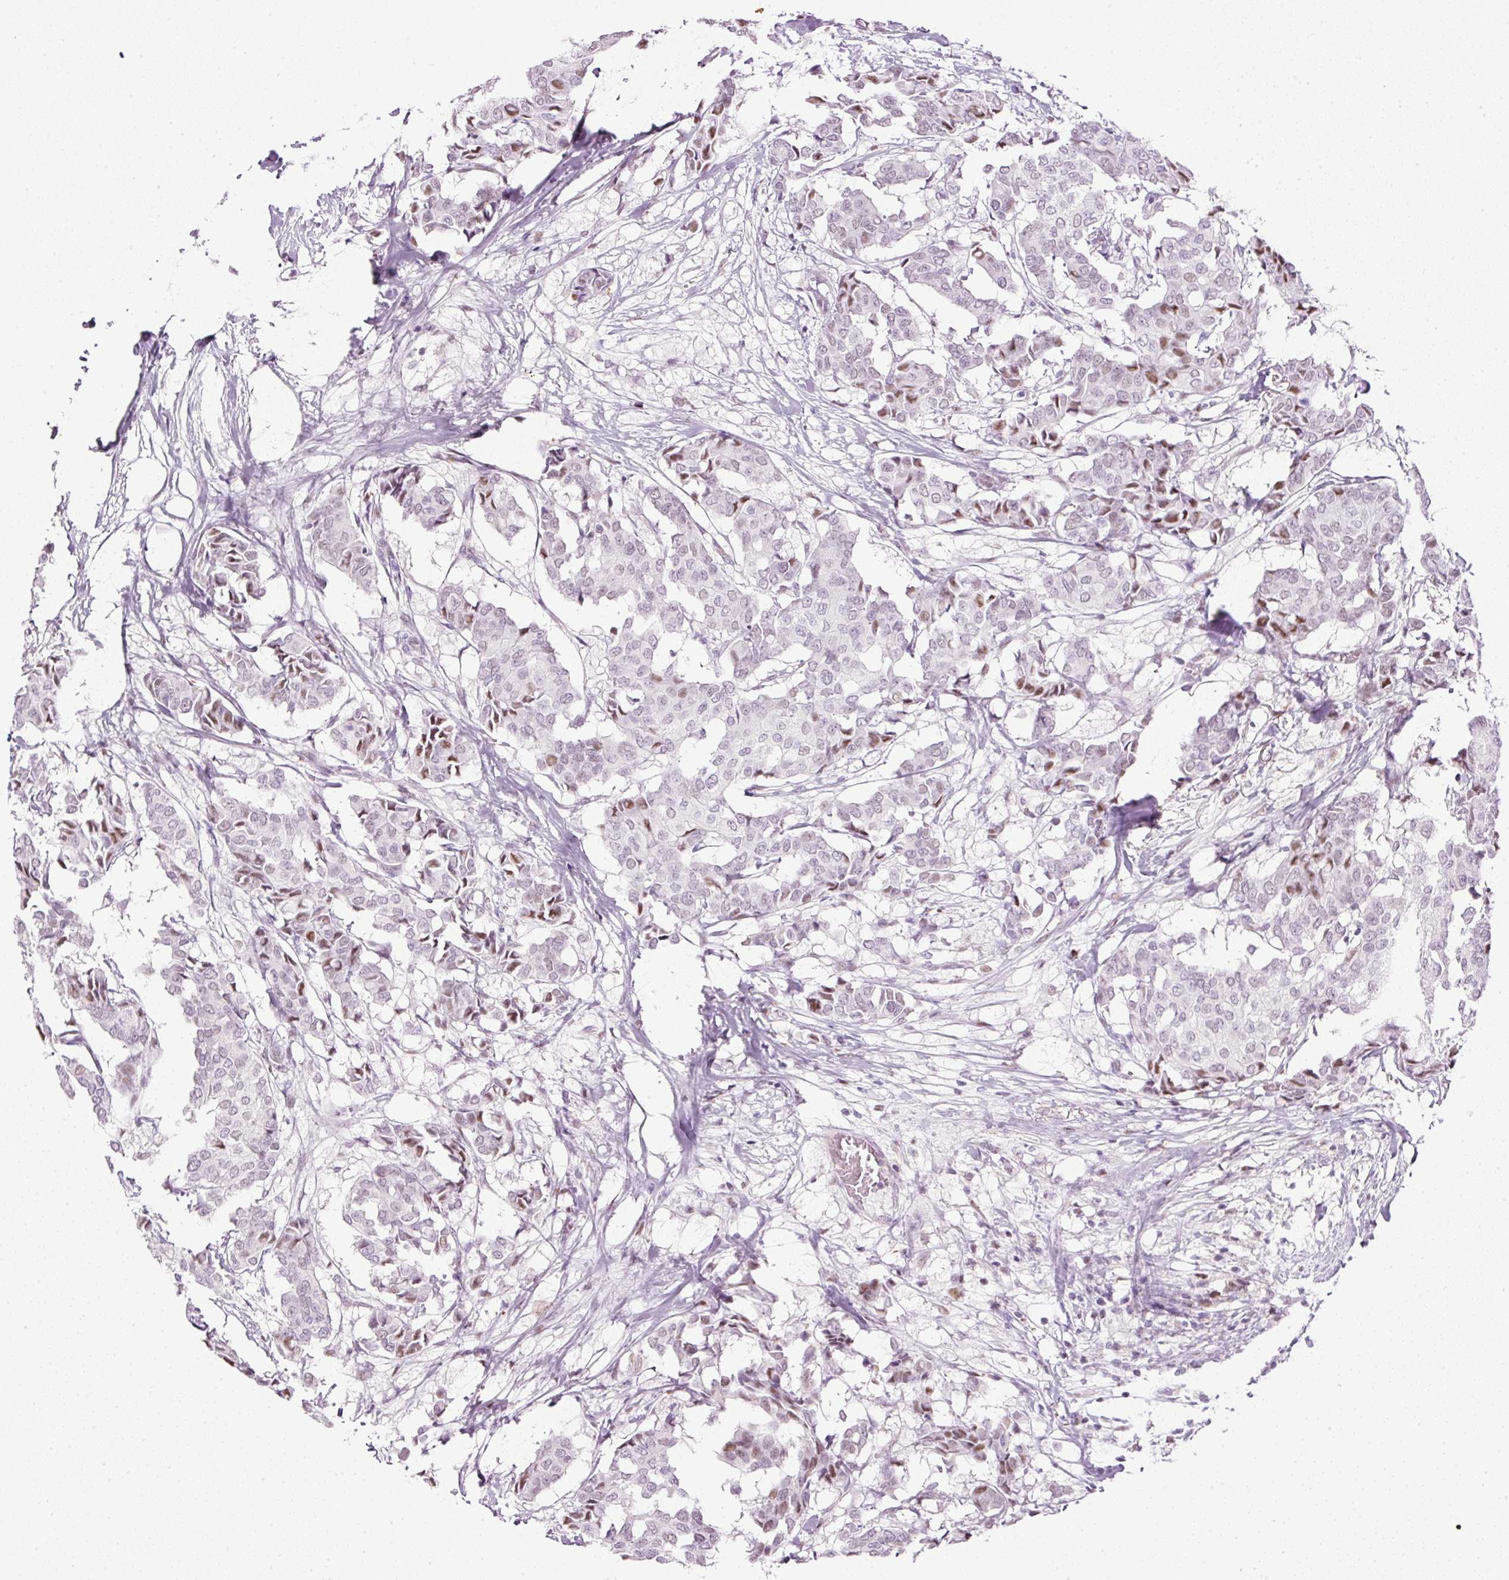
{"staining": {"intensity": "moderate", "quantity": "<25%", "location": "nuclear"}, "tissue": "breast cancer", "cell_type": "Tumor cells", "image_type": "cancer", "snomed": [{"axis": "morphology", "description": "Duct carcinoma"}, {"axis": "topography", "description": "Breast"}], "caption": "The image shows immunohistochemical staining of breast cancer. There is moderate nuclear expression is identified in about <25% of tumor cells.", "gene": "PDE6B", "patient": {"sex": "female", "age": 75}}